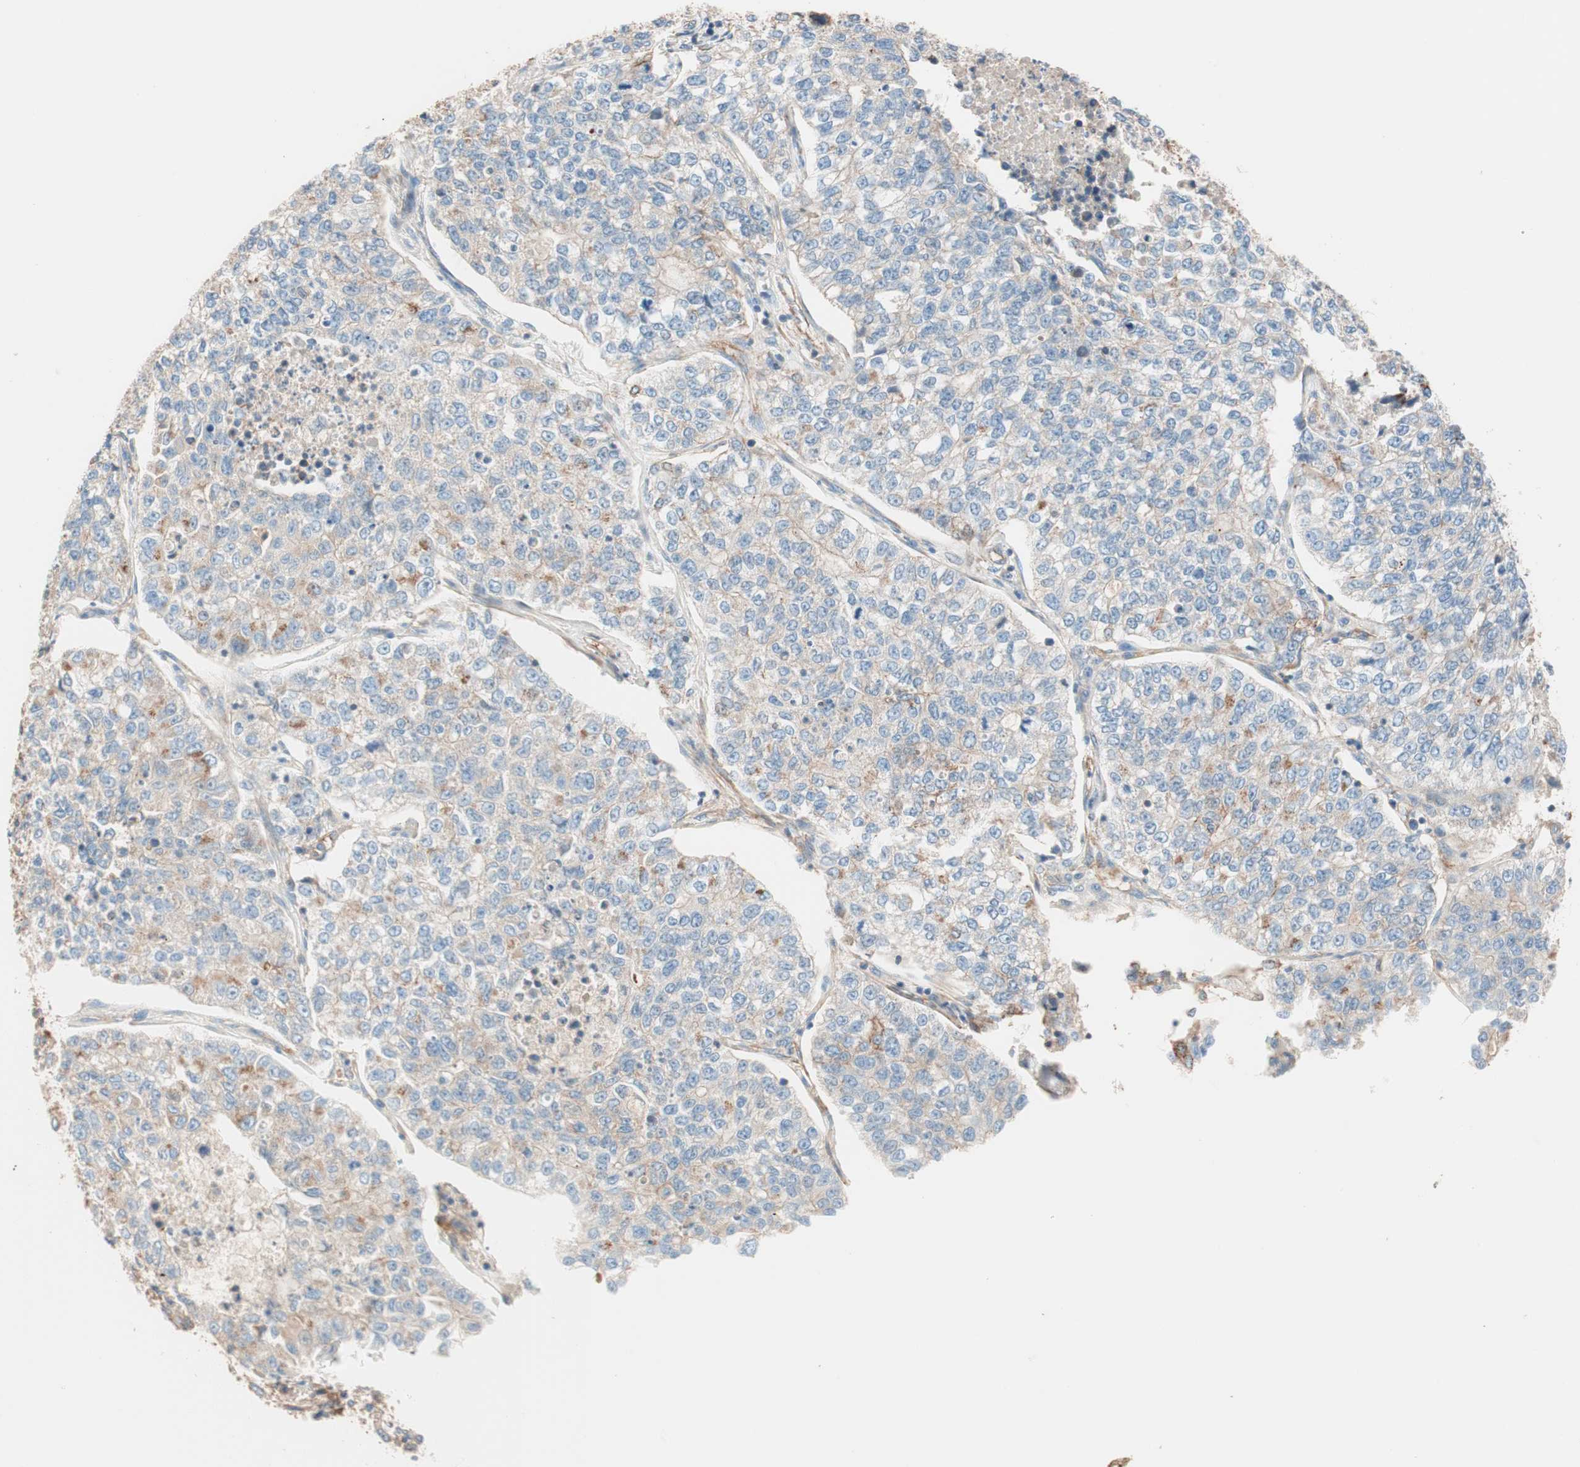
{"staining": {"intensity": "weak", "quantity": "25%-75%", "location": "cytoplasmic/membranous"}, "tissue": "lung cancer", "cell_type": "Tumor cells", "image_type": "cancer", "snomed": [{"axis": "morphology", "description": "Adenocarcinoma, NOS"}, {"axis": "topography", "description": "Lung"}], "caption": "Lung cancer stained with a brown dye shows weak cytoplasmic/membranous positive positivity in about 25%-75% of tumor cells.", "gene": "GPR160", "patient": {"sex": "male", "age": 49}}